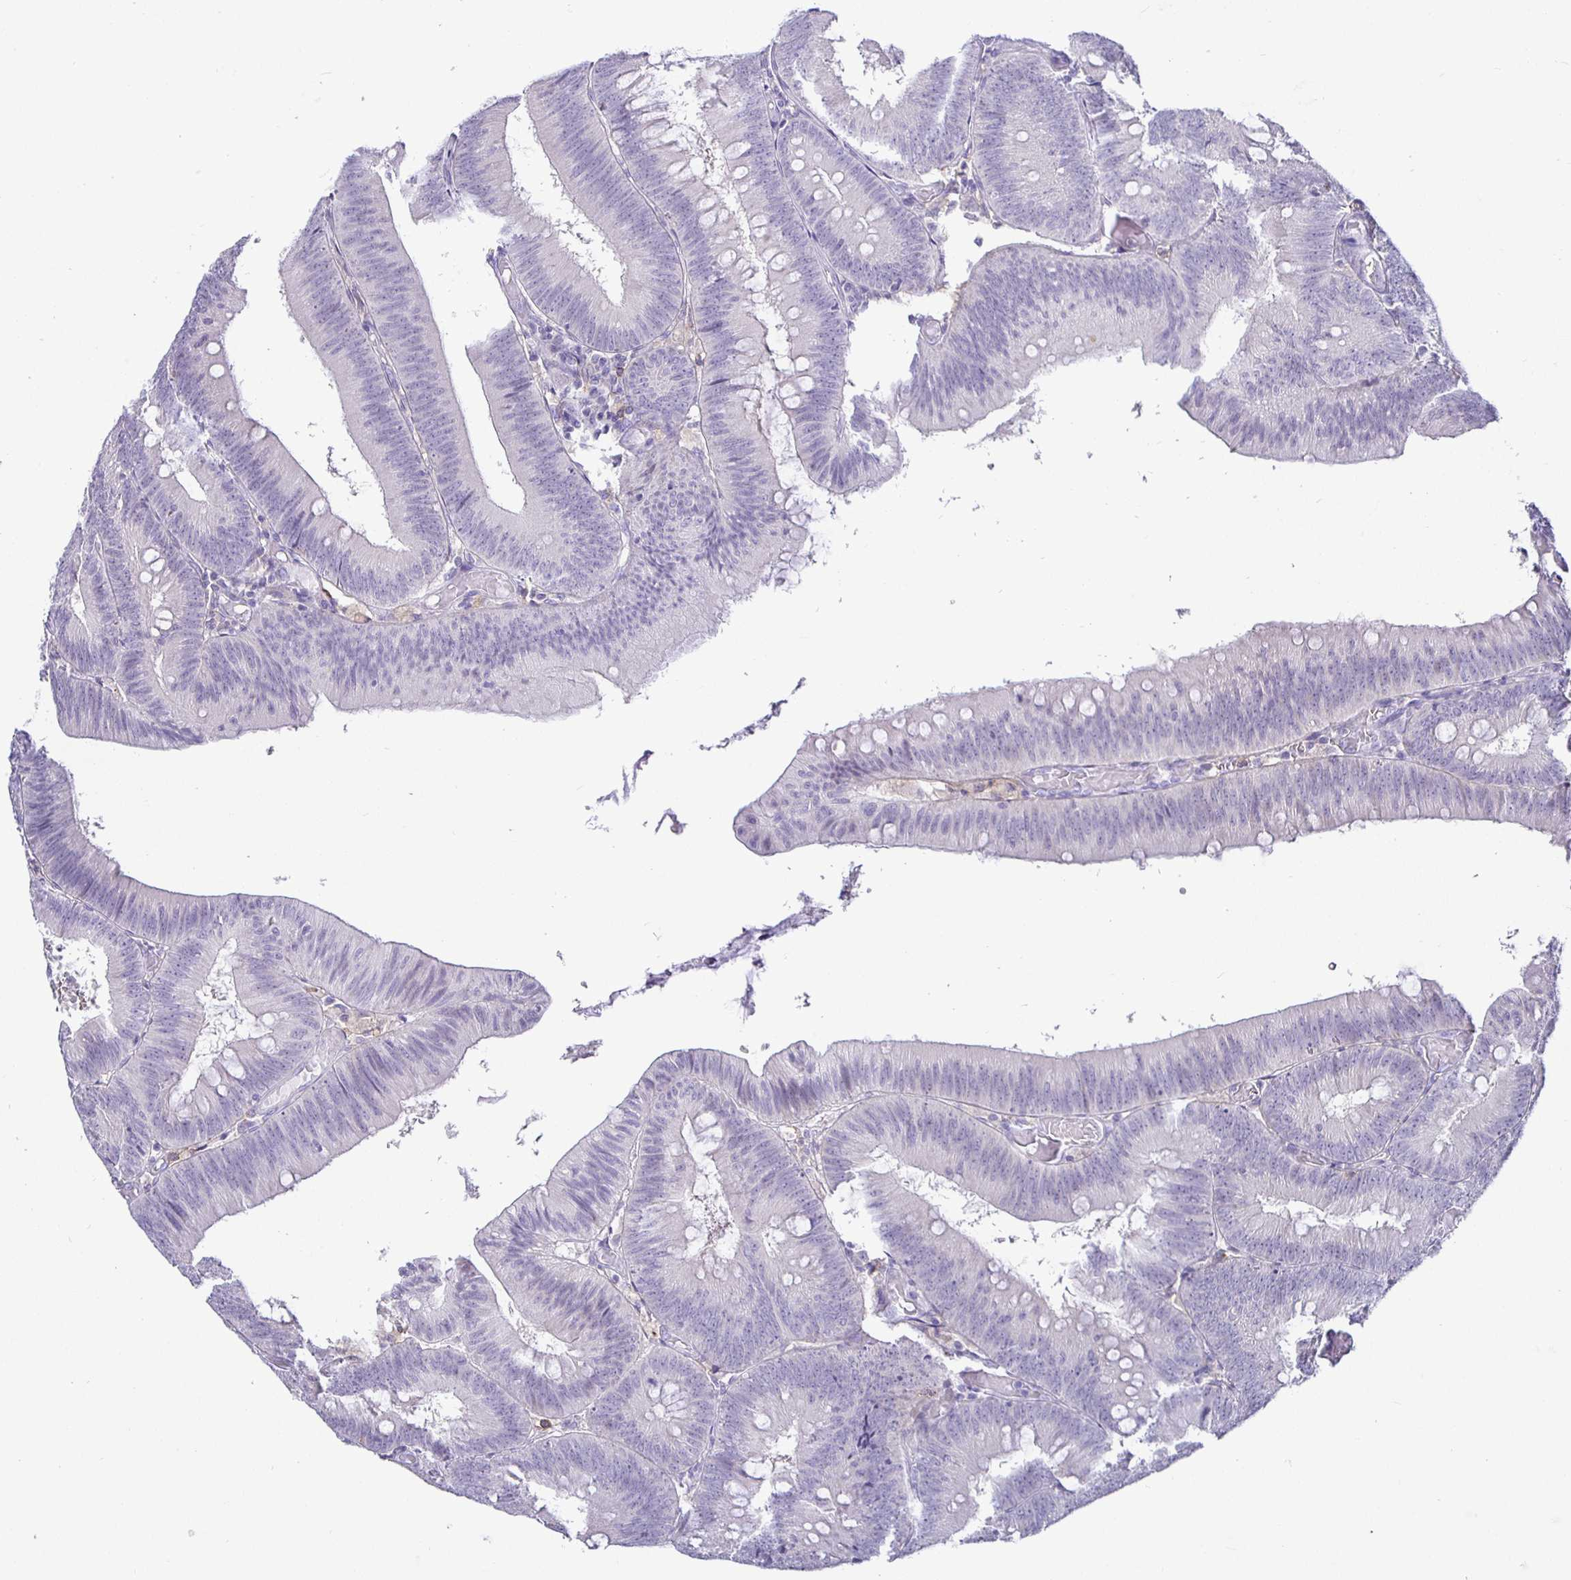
{"staining": {"intensity": "negative", "quantity": "none", "location": "none"}, "tissue": "colorectal cancer", "cell_type": "Tumor cells", "image_type": "cancer", "snomed": [{"axis": "morphology", "description": "Adenocarcinoma, NOS"}, {"axis": "topography", "description": "Colon"}], "caption": "Micrograph shows no protein positivity in tumor cells of colorectal cancer tissue.", "gene": "SIRPA", "patient": {"sex": "male", "age": 84}}